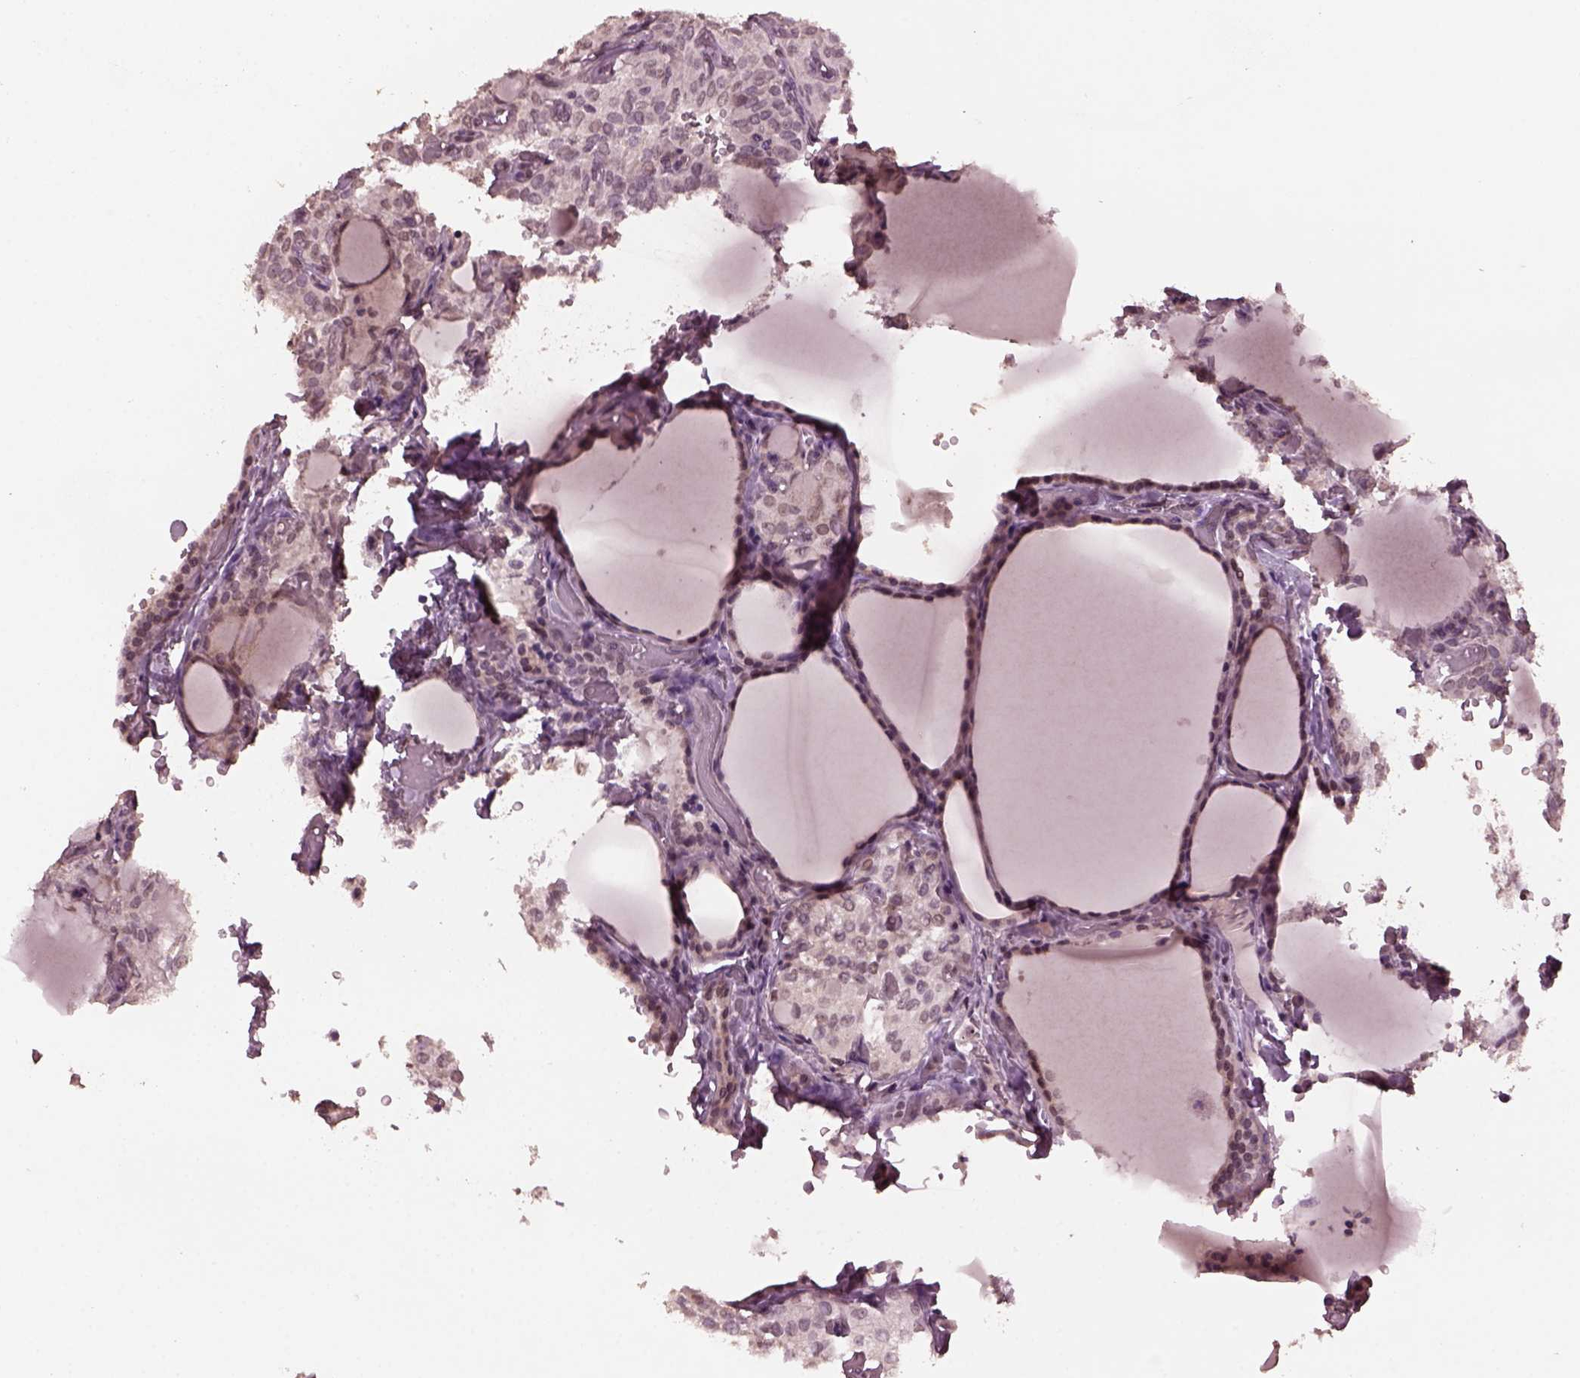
{"staining": {"intensity": "negative", "quantity": "none", "location": "none"}, "tissue": "thyroid cancer", "cell_type": "Tumor cells", "image_type": "cancer", "snomed": [{"axis": "morphology", "description": "Papillary adenocarcinoma, NOS"}, {"axis": "topography", "description": "Thyroid gland"}], "caption": "The histopathology image shows no significant expression in tumor cells of thyroid papillary adenocarcinoma.", "gene": "IL18RAP", "patient": {"sex": "male", "age": 20}}